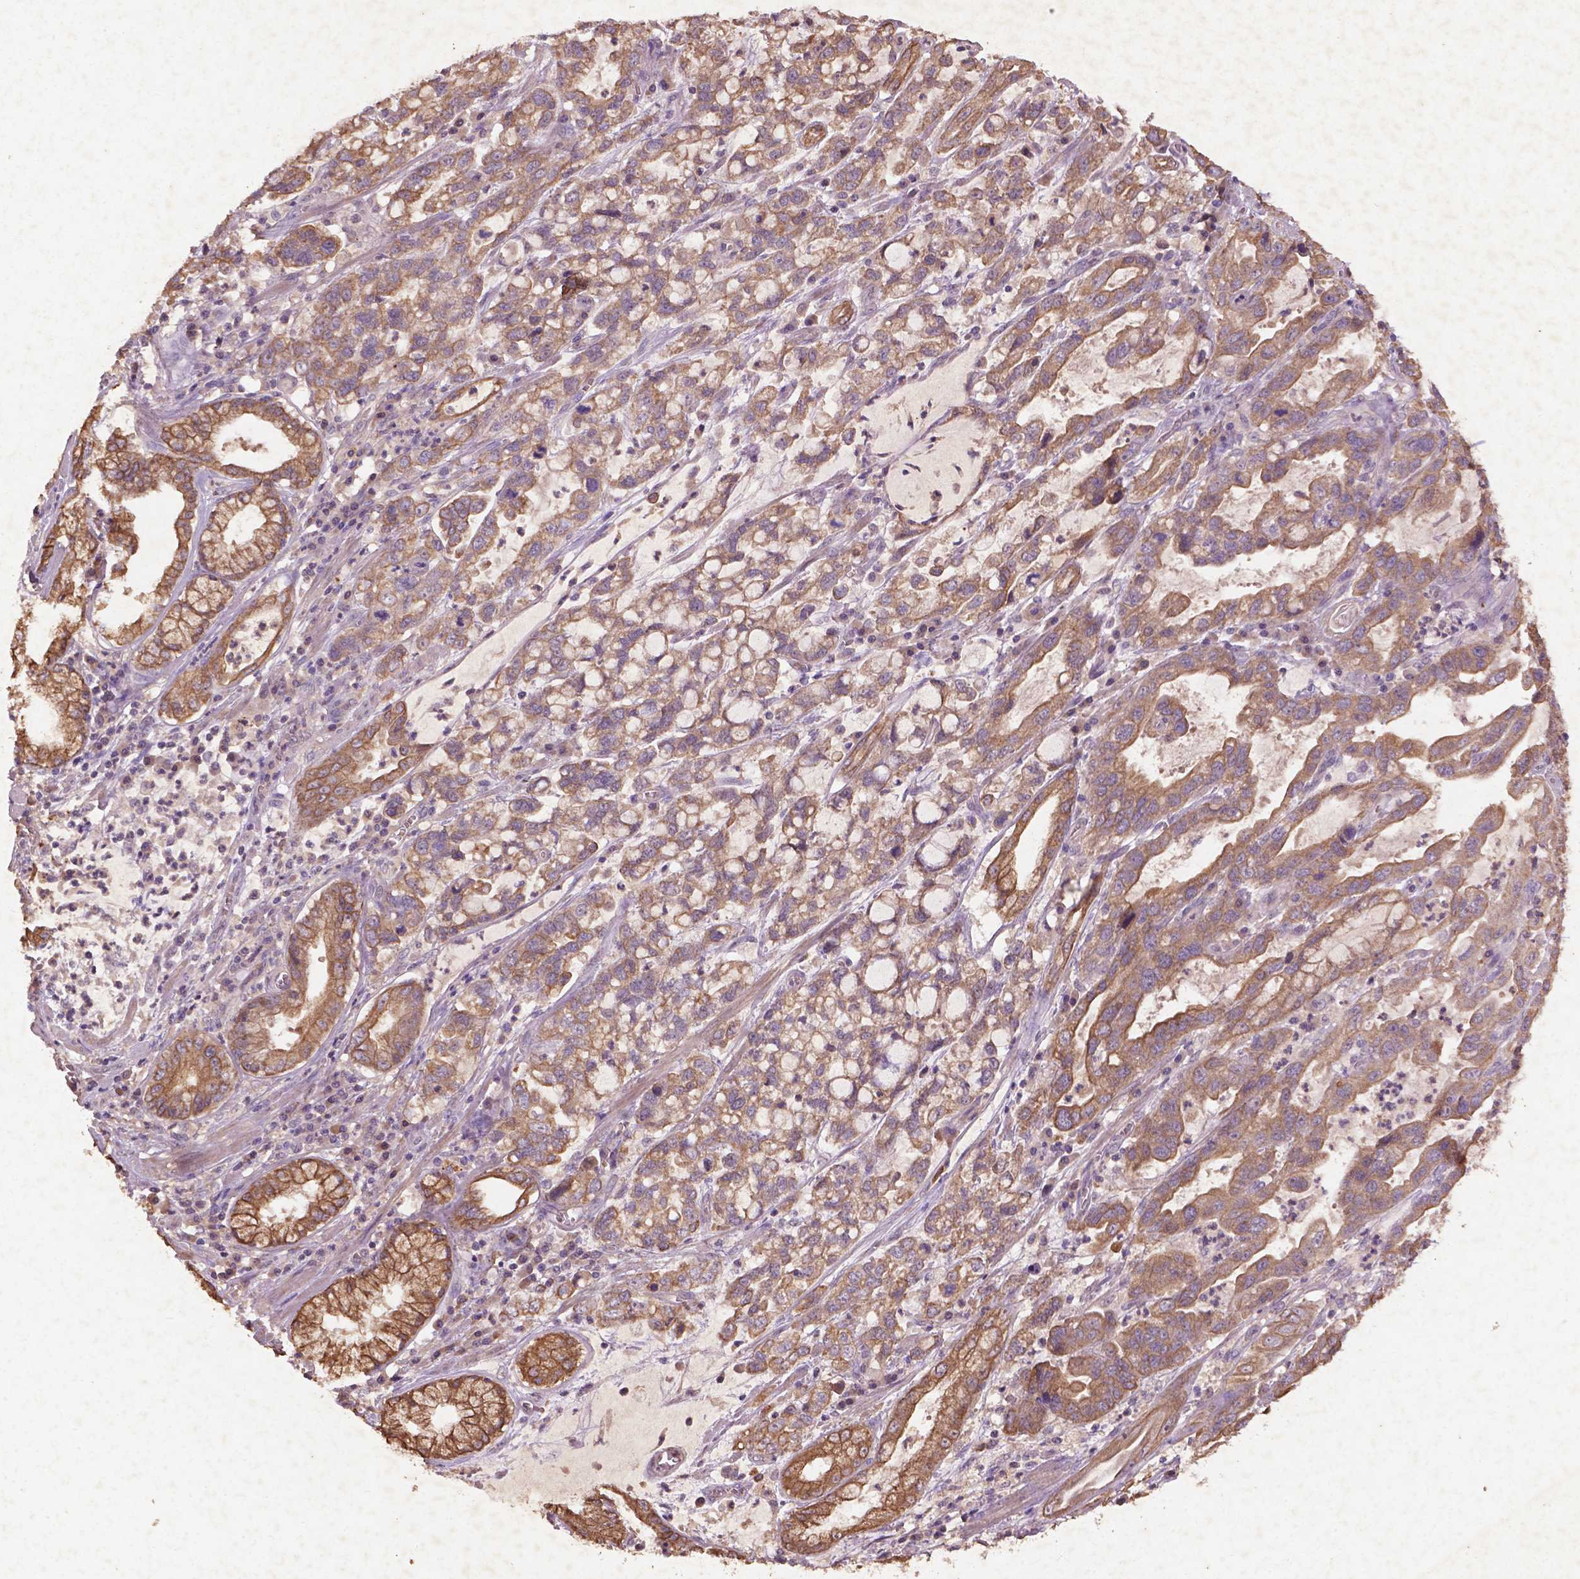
{"staining": {"intensity": "moderate", "quantity": ">75%", "location": "cytoplasmic/membranous"}, "tissue": "stomach cancer", "cell_type": "Tumor cells", "image_type": "cancer", "snomed": [{"axis": "morphology", "description": "Adenocarcinoma, NOS"}, {"axis": "topography", "description": "Stomach, lower"}], "caption": "Tumor cells show medium levels of moderate cytoplasmic/membranous staining in approximately >75% of cells in stomach adenocarcinoma.", "gene": "COQ2", "patient": {"sex": "female", "age": 76}}